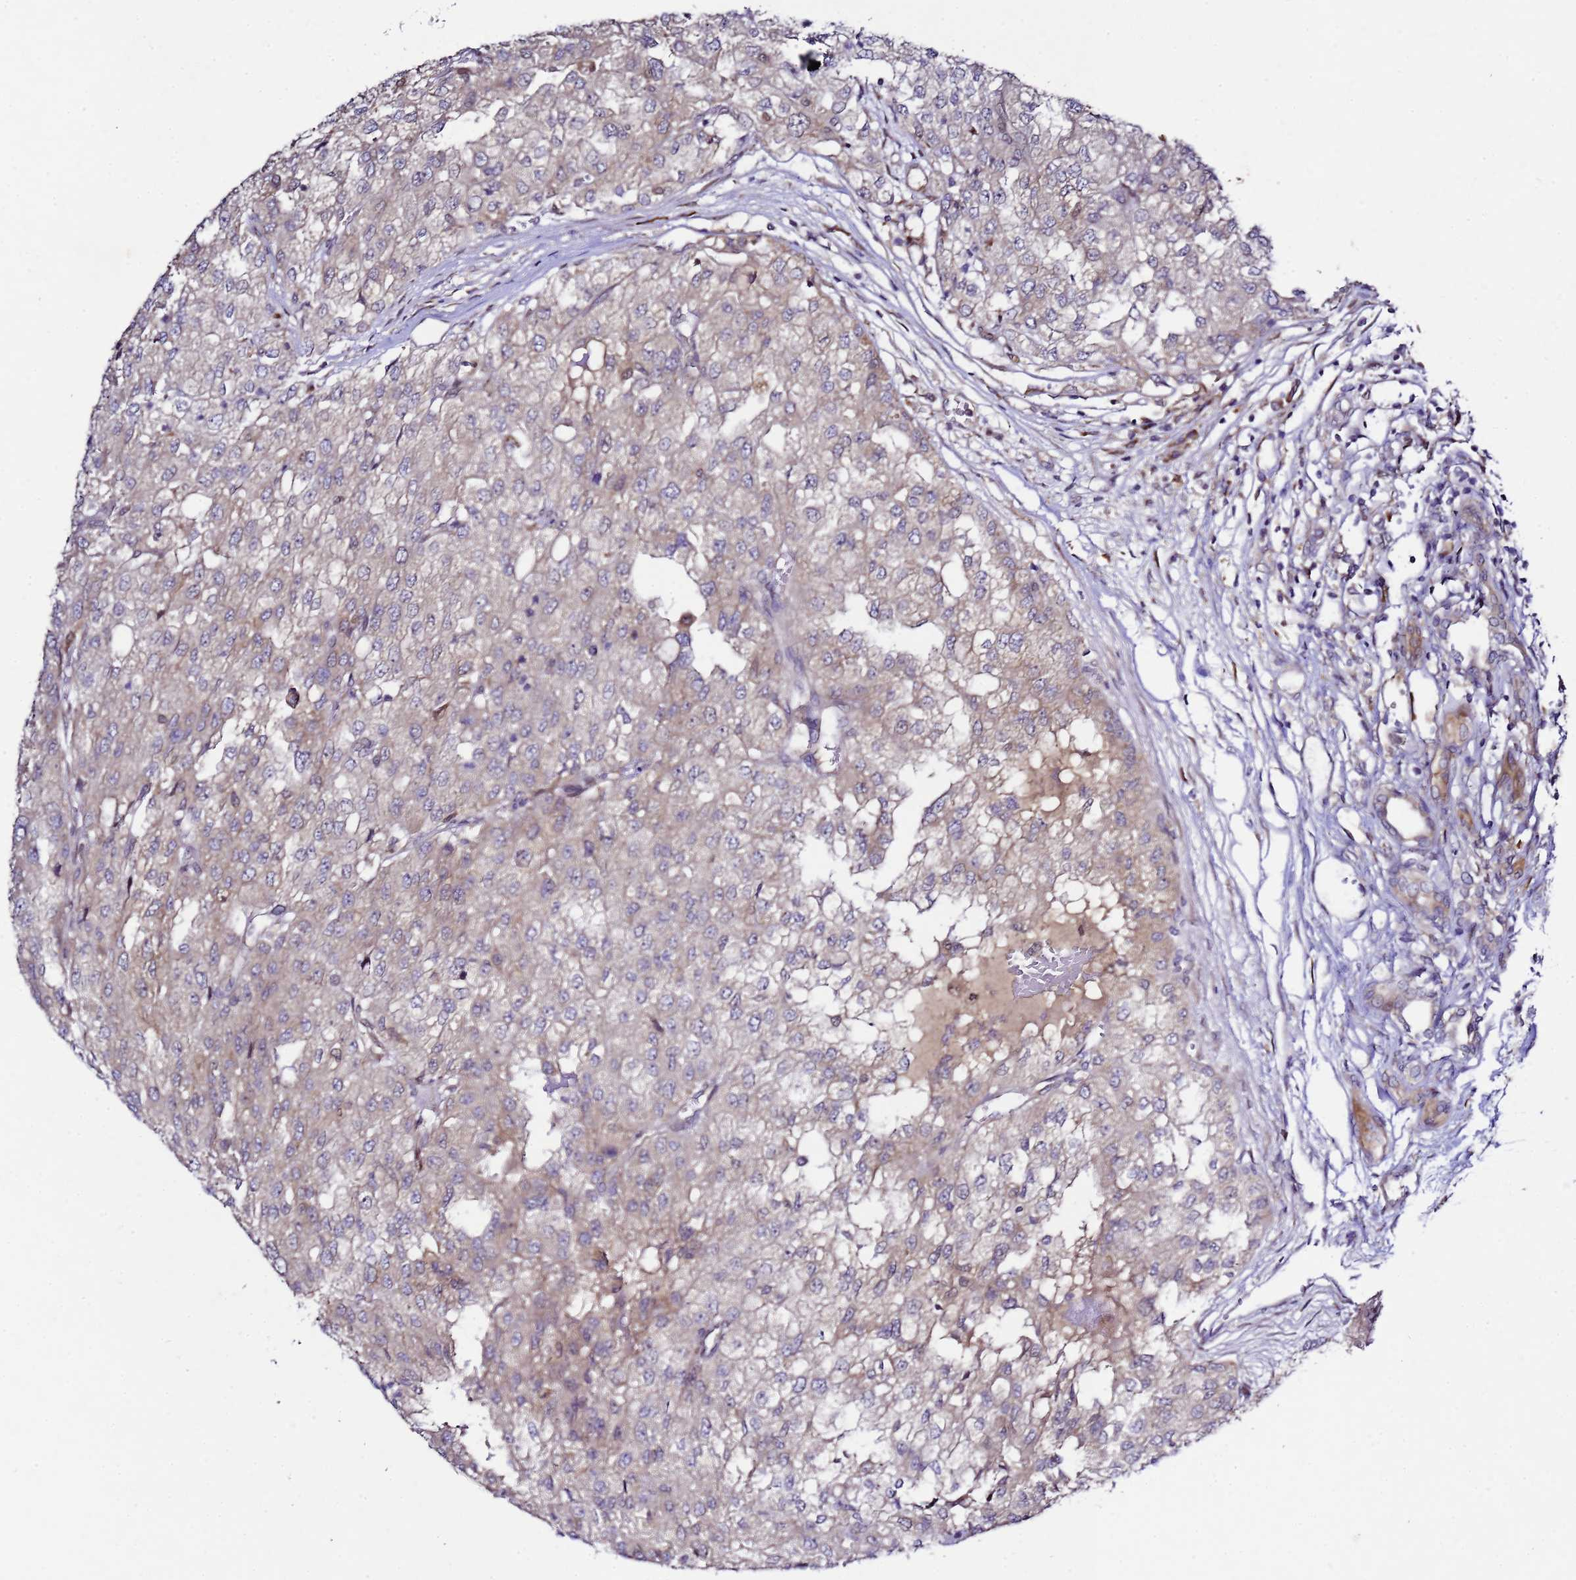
{"staining": {"intensity": "negative", "quantity": "none", "location": "none"}, "tissue": "renal cancer", "cell_type": "Tumor cells", "image_type": "cancer", "snomed": [{"axis": "morphology", "description": "Adenocarcinoma, NOS"}, {"axis": "topography", "description": "Kidney"}], "caption": "This is an immunohistochemistry (IHC) photomicrograph of human renal cancer (adenocarcinoma). There is no staining in tumor cells.", "gene": "ALG3", "patient": {"sex": "female", "age": 54}}